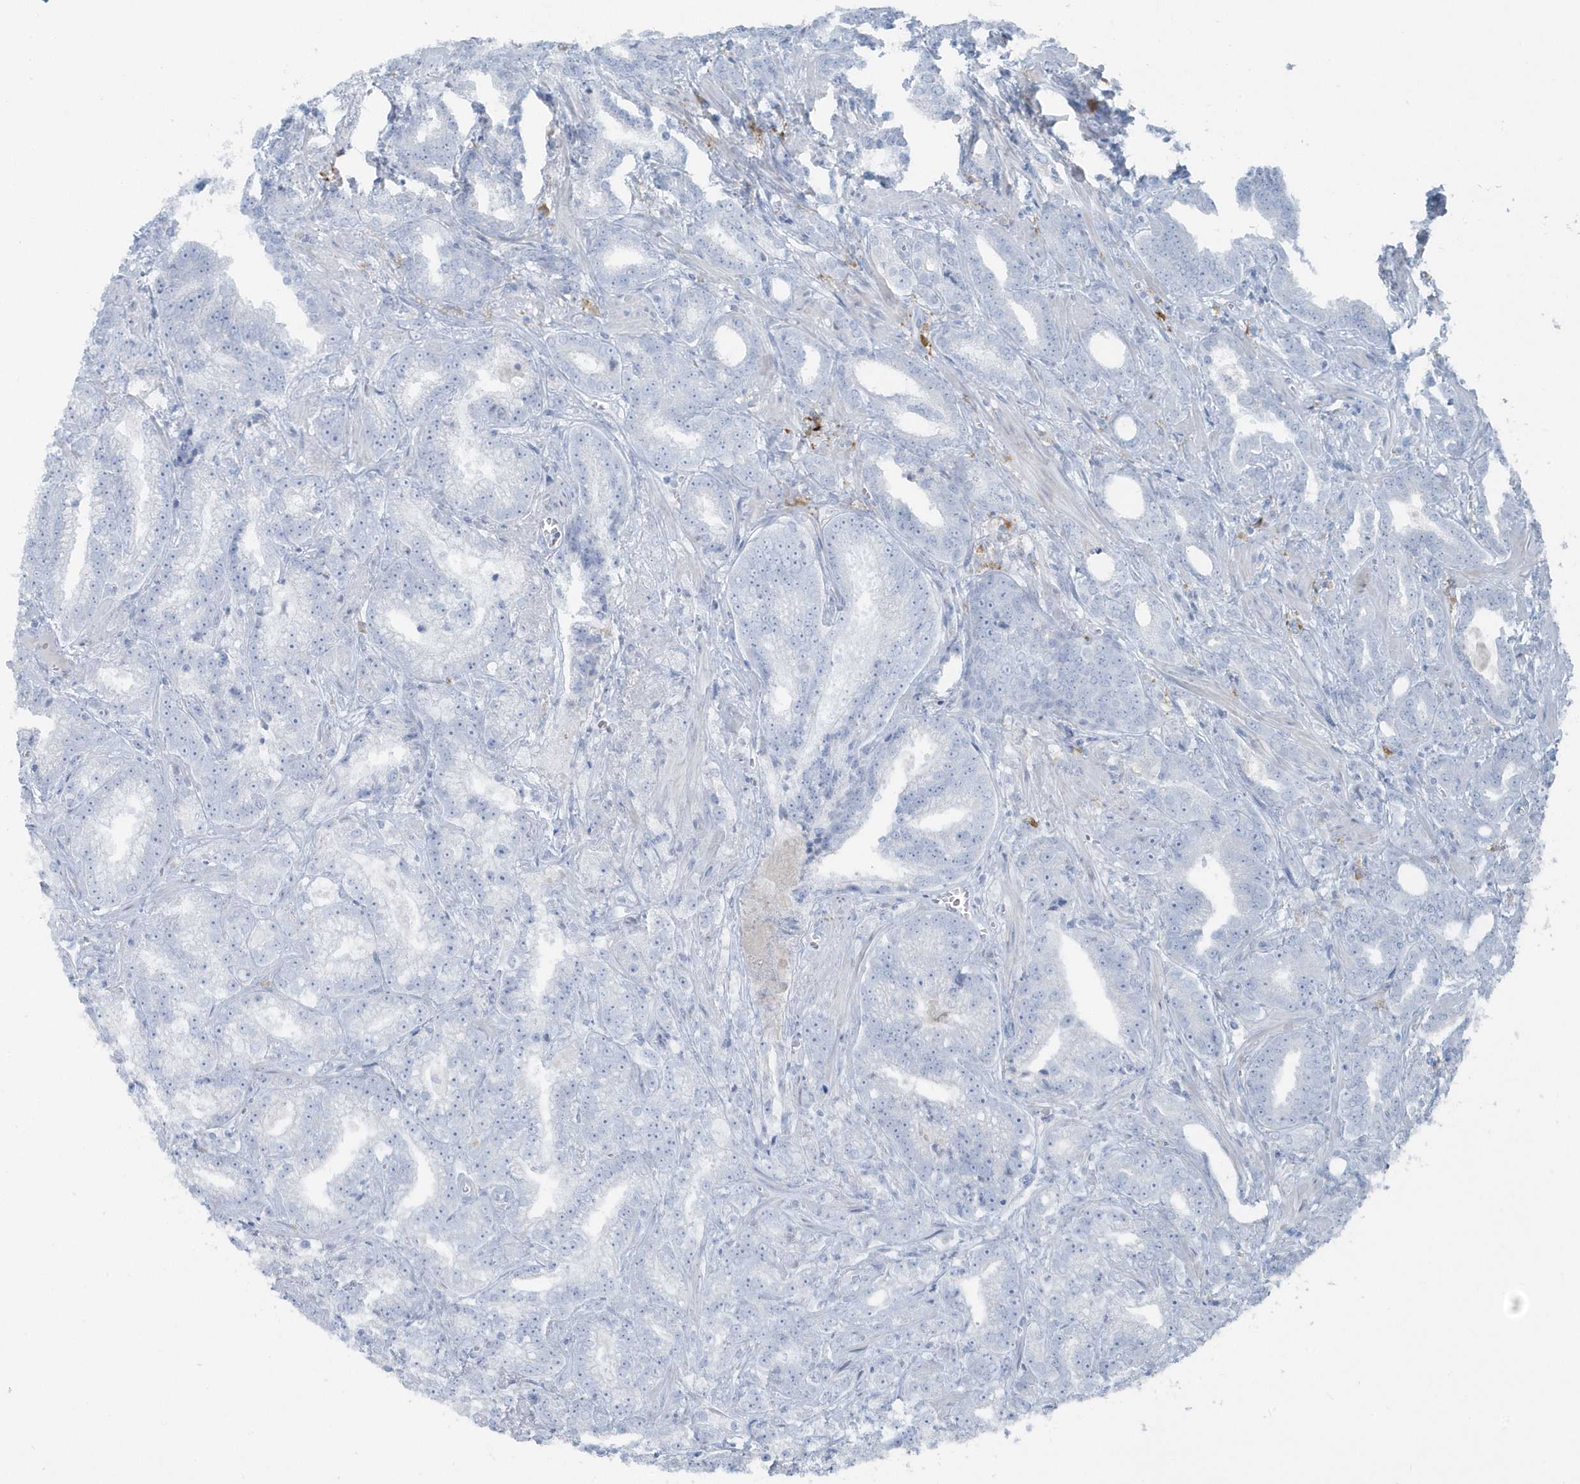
{"staining": {"intensity": "negative", "quantity": "none", "location": "none"}, "tissue": "prostate cancer", "cell_type": "Tumor cells", "image_type": "cancer", "snomed": [{"axis": "morphology", "description": "Adenocarcinoma, High grade"}, {"axis": "topography", "description": "Prostate and seminal vesicle, NOS"}], "caption": "A high-resolution micrograph shows IHC staining of prostate high-grade adenocarcinoma, which shows no significant expression in tumor cells.", "gene": "FAM98A", "patient": {"sex": "male", "age": 67}}